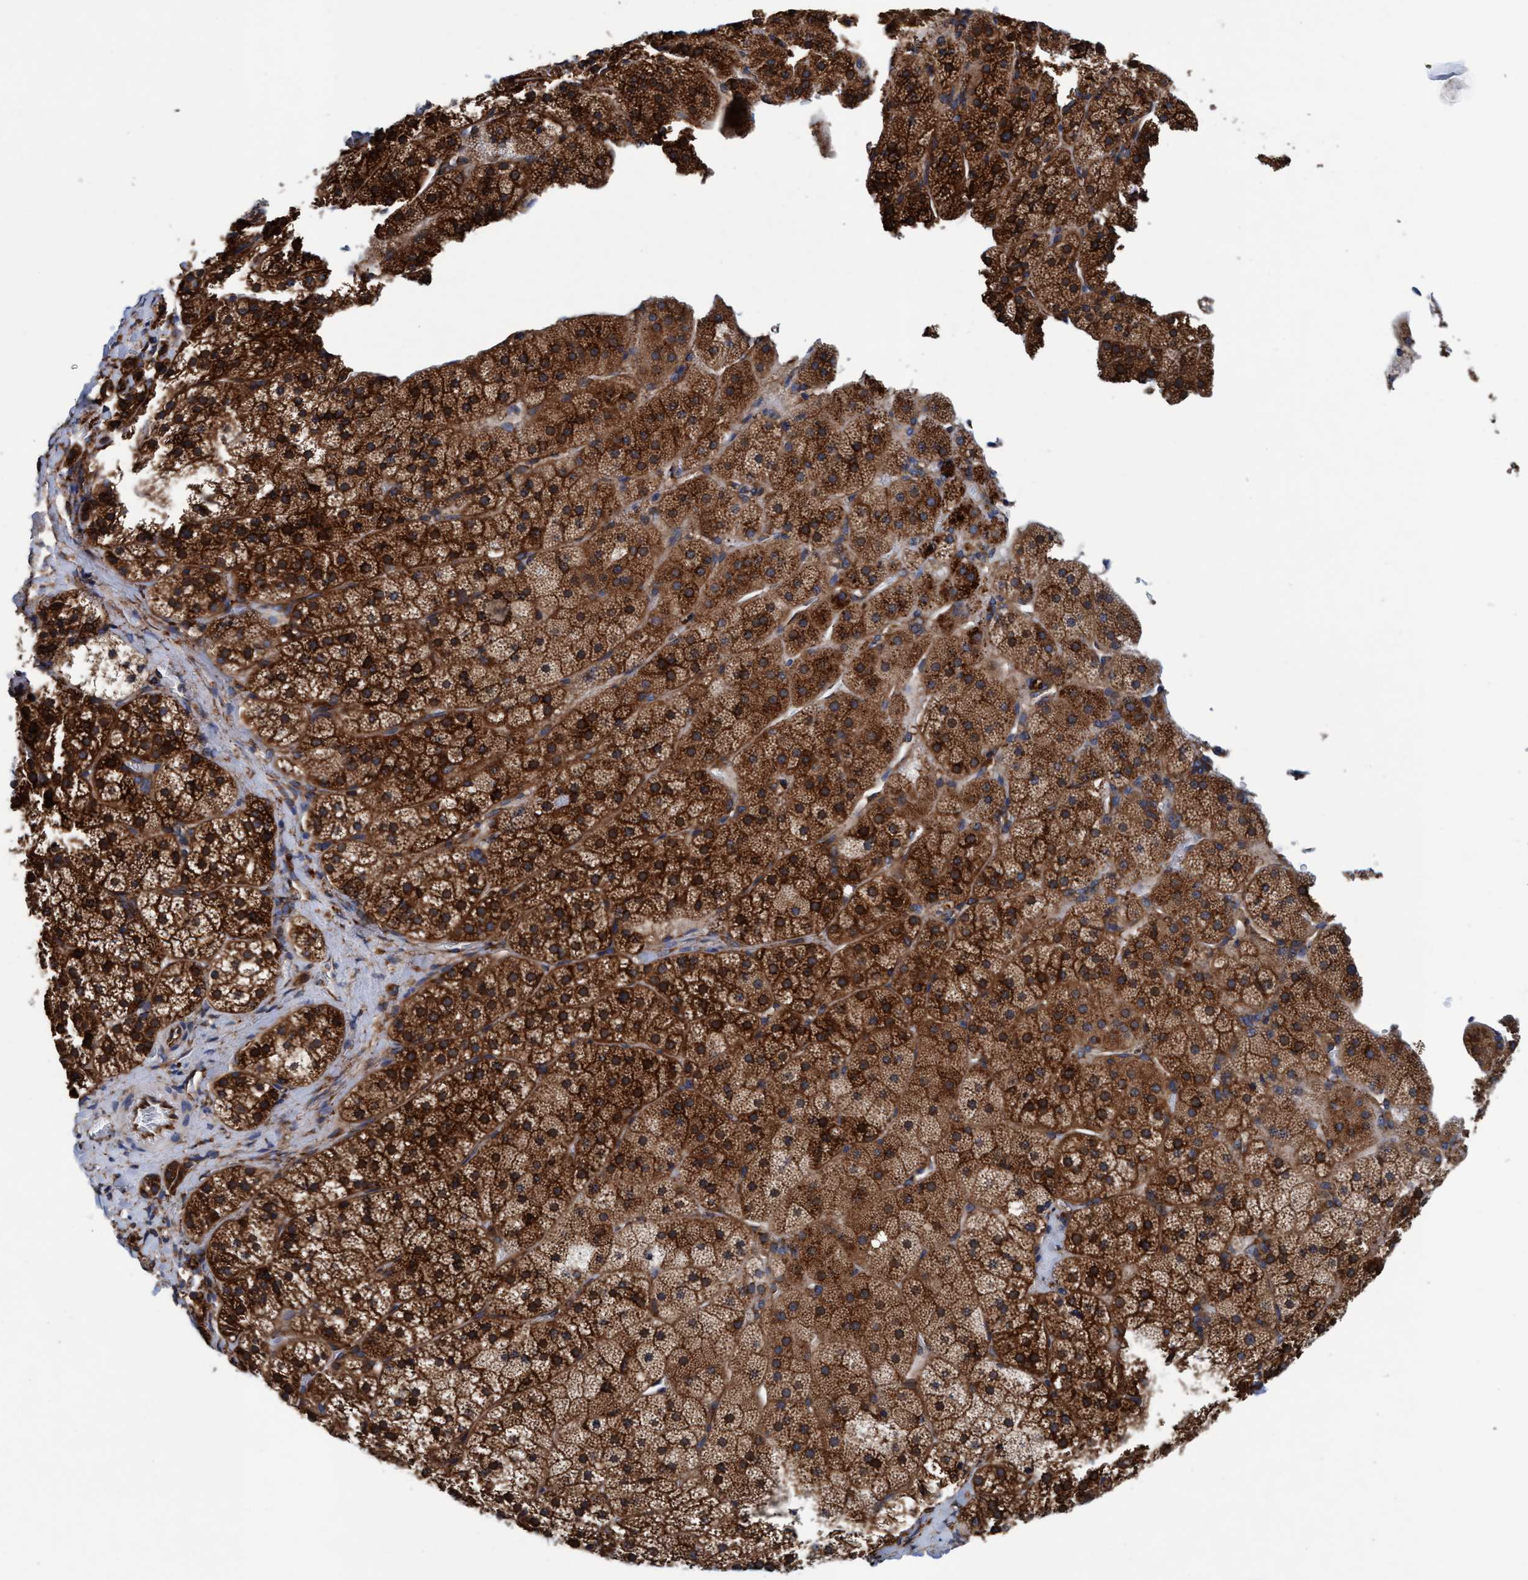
{"staining": {"intensity": "strong", "quantity": ">75%", "location": "cytoplasmic/membranous"}, "tissue": "adrenal gland", "cell_type": "Glandular cells", "image_type": "normal", "snomed": [{"axis": "morphology", "description": "Normal tissue, NOS"}, {"axis": "topography", "description": "Adrenal gland"}], "caption": "The photomicrograph displays immunohistochemical staining of unremarkable adrenal gland. There is strong cytoplasmic/membranous positivity is appreciated in about >75% of glandular cells.", "gene": "ENDOG", "patient": {"sex": "female", "age": 44}}